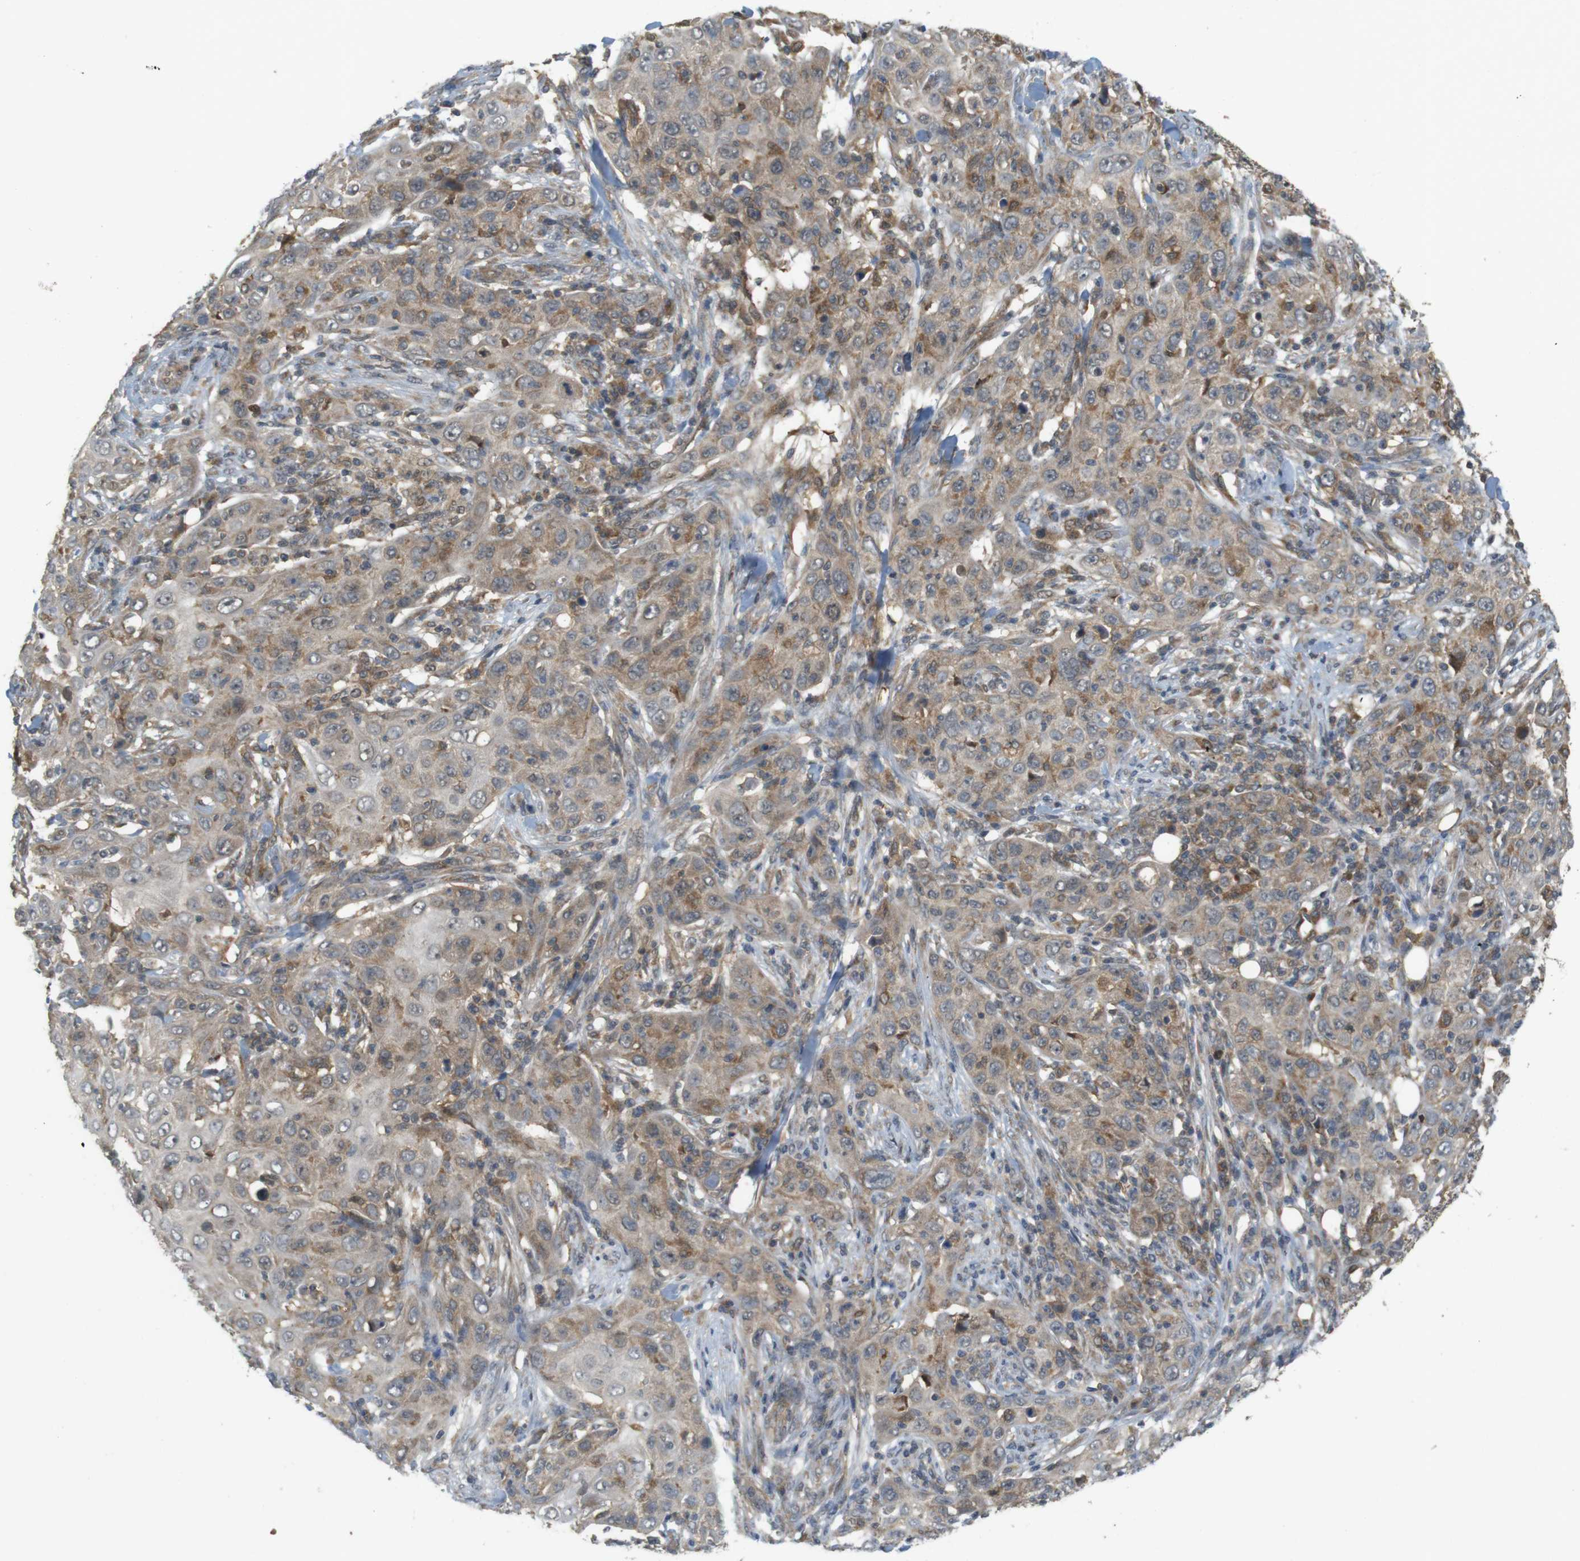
{"staining": {"intensity": "moderate", "quantity": ">75%", "location": "cytoplasmic/membranous"}, "tissue": "skin cancer", "cell_type": "Tumor cells", "image_type": "cancer", "snomed": [{"axis": "morphology", "description": "Squamous cell carcinoma, NOS"}, {"axis": "topography", "description": "Skin"}], "caption": "Protein expression analysis of skin cancer (squamous cell carcinoma) reveals moderate cytoplasmic/membranous staining in approximately >75% of tumor cells.", "gene": "RNF130", "patient": {"sex": "female", "age": 88}}